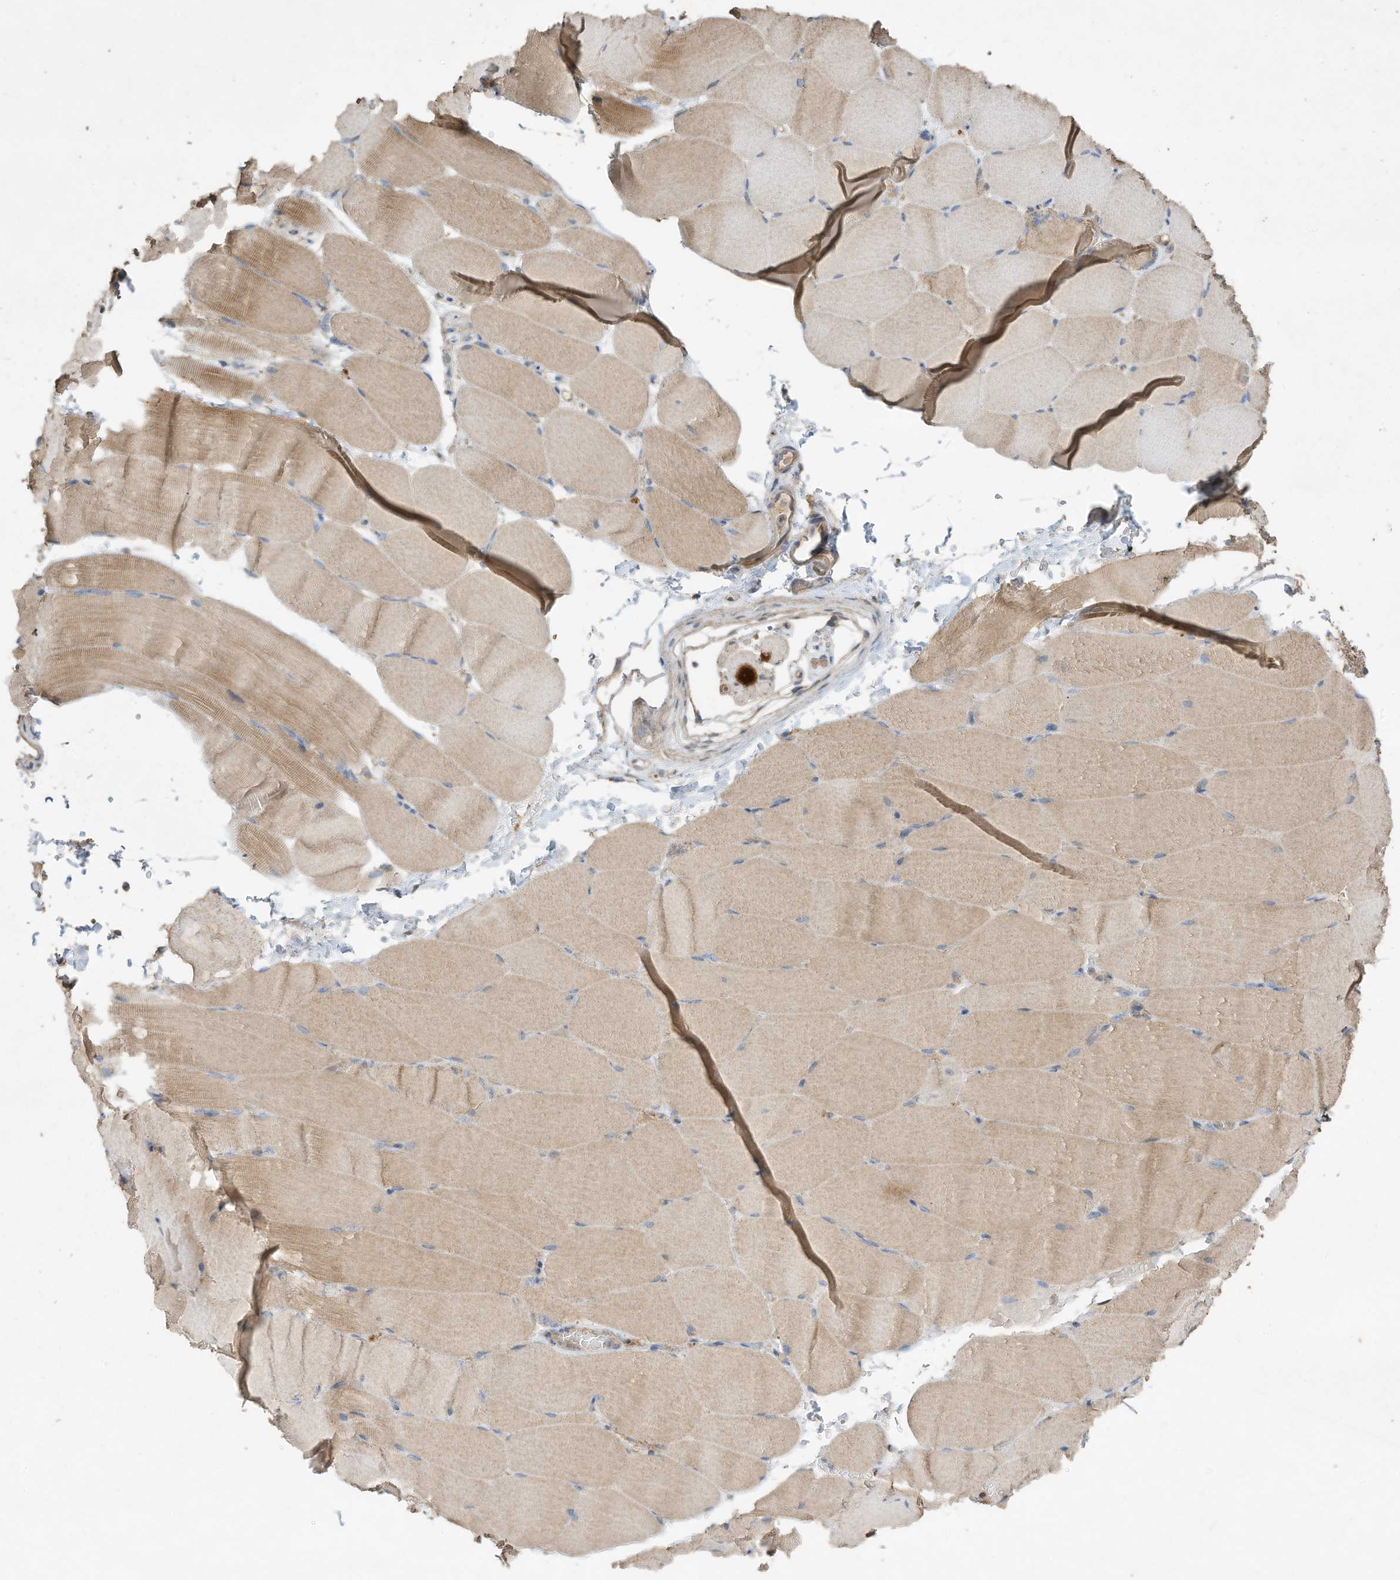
{"staining": {"intensity": "weak", "quantity": "25%-75%", "location": "cytoplasmic/membranous"}, "tissue": "skeletal muscle", "cell_type": "Myocytes", "image_type": "normal", "snomed": [{"axis": "morphology", "description": "Normal tissue, NOS"}, {"axis": "topography", "description": "Skeletal muscle"}, {"axis": "topography", "description": "Parathyroid gland"}], "caption": "Protein analysis of unremarkable skeletal muscle reveals weak cytoplasmic/membranous positivity in approximately 25%-75% of myocytes.", "gene": "CAPN13", "patient": {"sex": "female", "age": 37}}